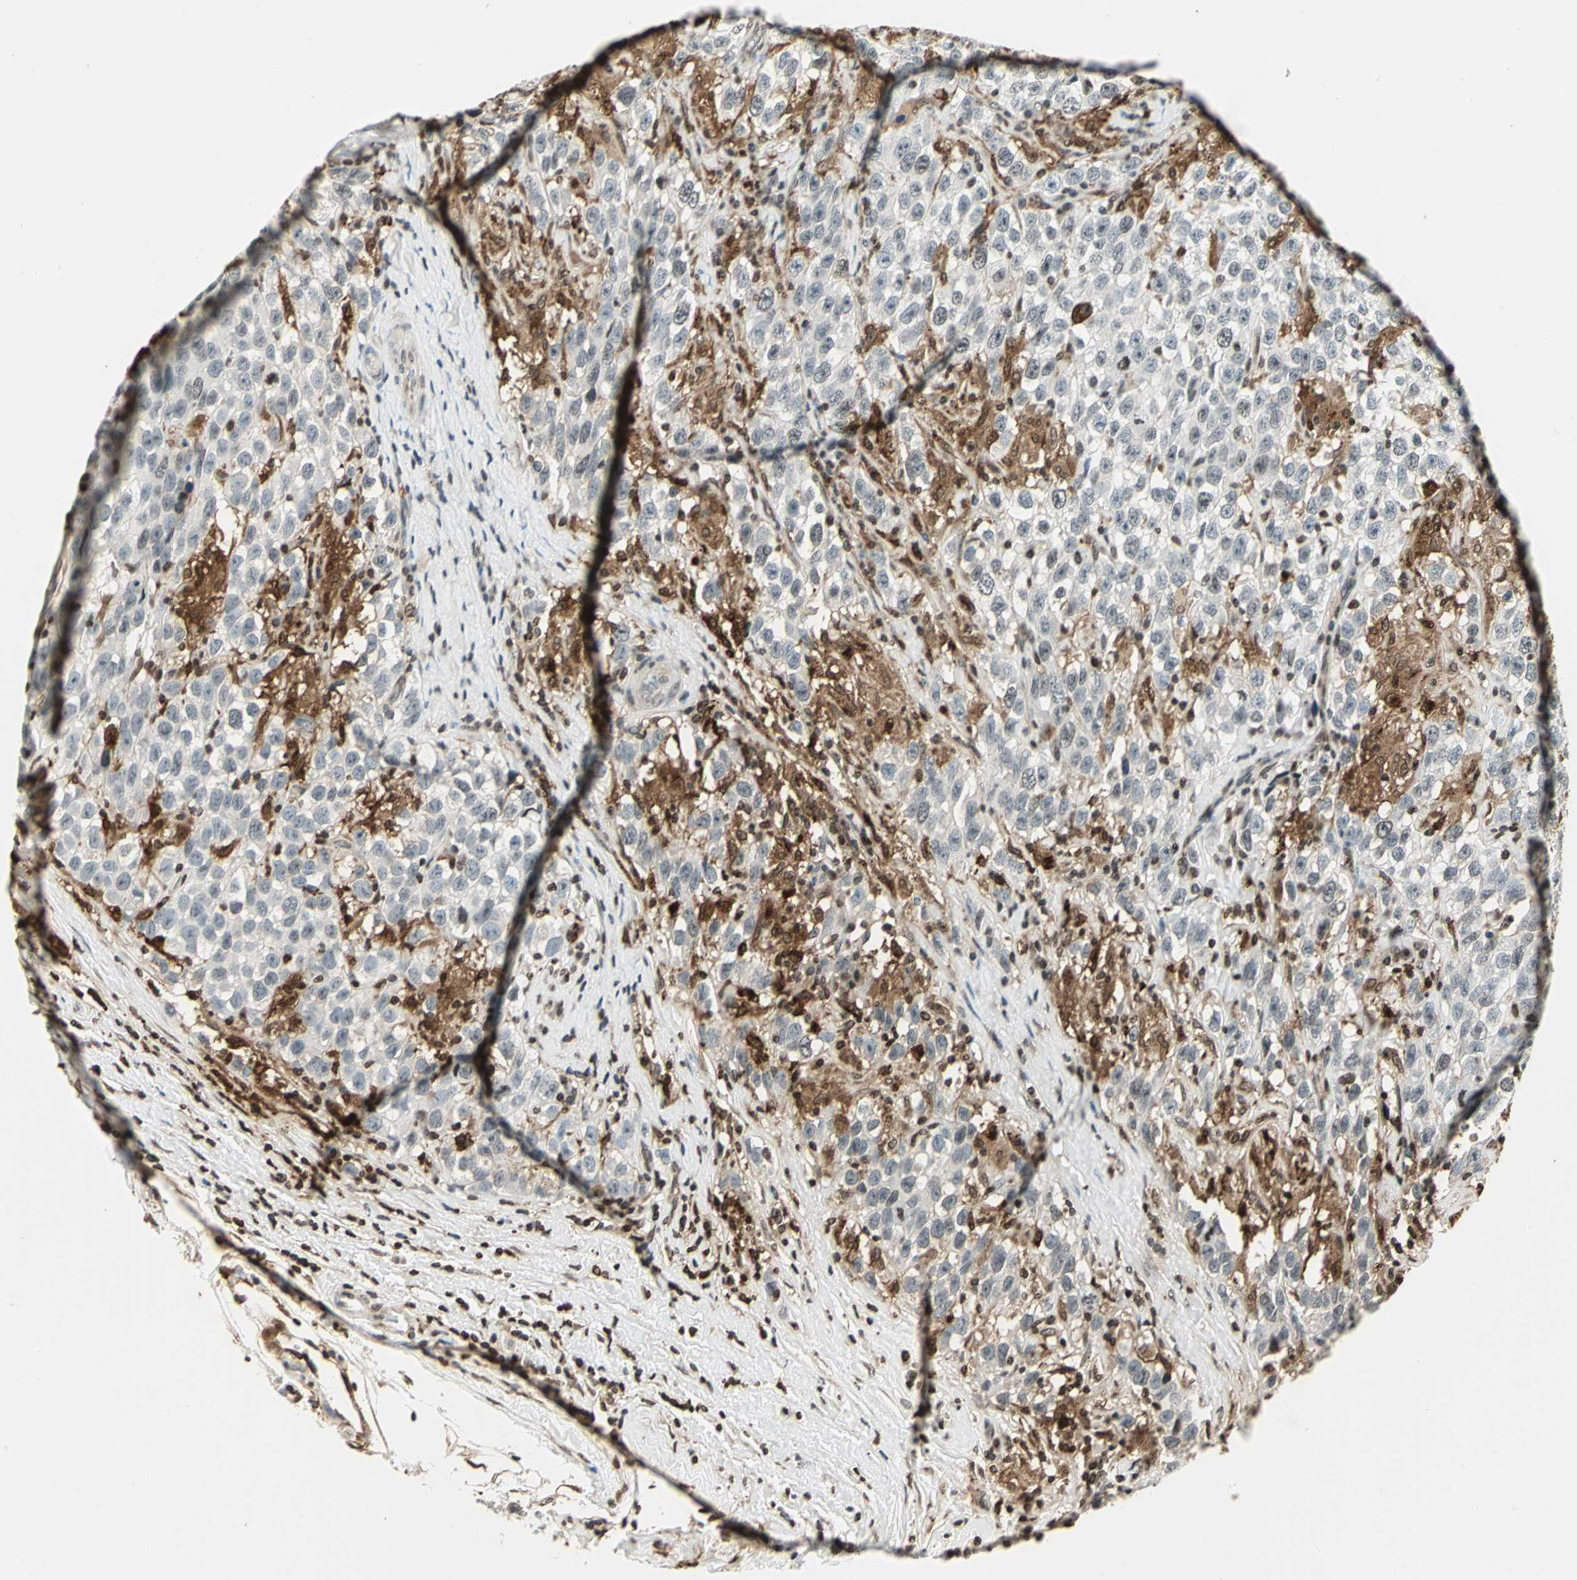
{"staining": {"intensity": "moderate", "quantity": "25%-75%", "location": "cytoplasmic/membranous,nuclear"}, "tissue": "testis cancer", "cell_type": "Tumor cells", "image_type": "cancer", "snomed": [{"axis": "morphology", "description": "Seminoma, NOS"}, {"axis": "topography", "description": "Testis"}], "caption": "Immunohistochemistry micrograph of neoplastic tissue: testis cancer (seminoma) stained using immunohistochemistry (IHC) displays medium levels of moderate protein expression localized specifically in the cytoplasmic/membranous and nuclear of tumor cells, appearing as a cytoplasmic/membranous and nuclear brown color.", "gene": "LGALS3", "patient": {"sex": "male", "age": 41}}